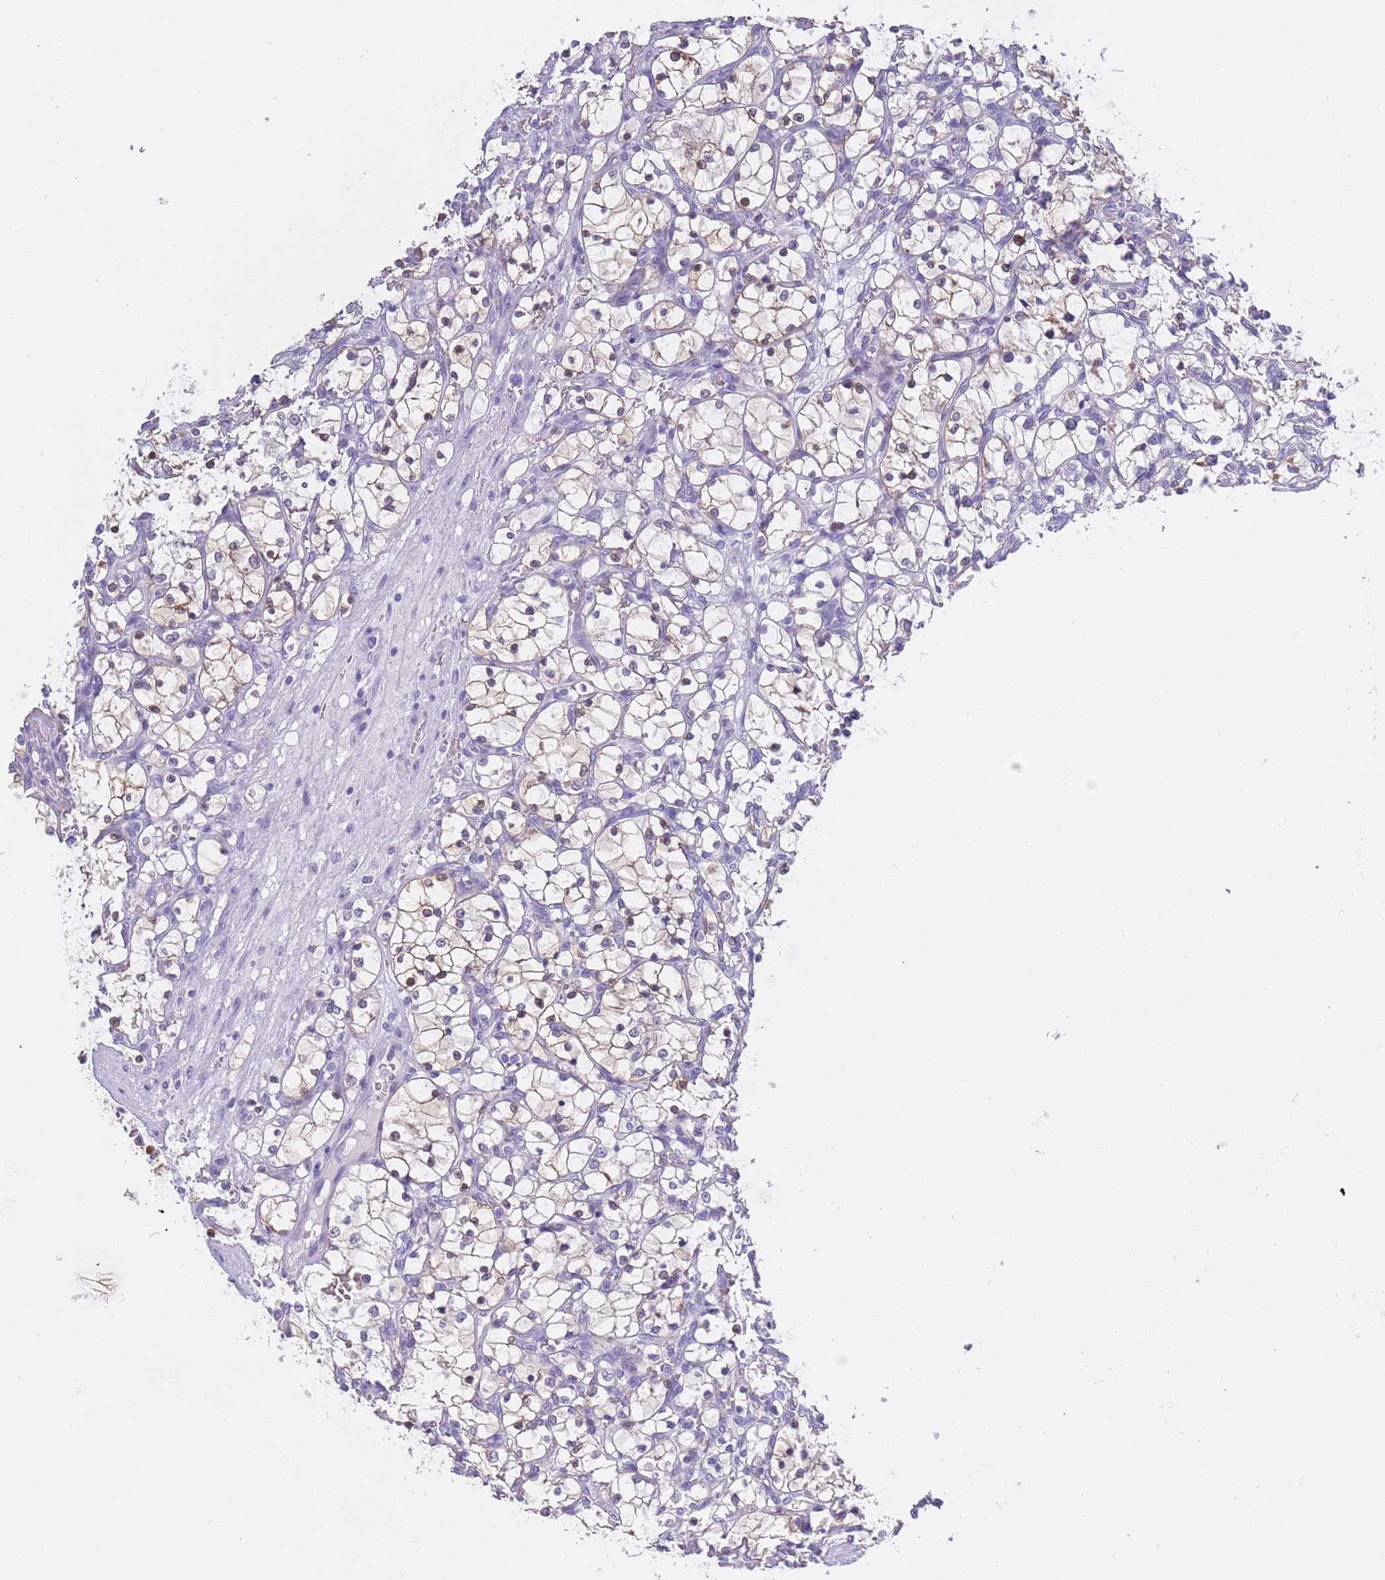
{"staining": {"intensity": "moderate", "quantity": "<25%", "location": "cytoplasmic/membranous,nuclear"}, "tissue": "renal cancer", "cell_type": "Tumor cells", "image_type": "cancer", "snomed": [{"axis": "morphology", "description": "Adenocarcinoma, NOS"}, {"axis": "topography", "description": "Kidney"}], "caption": "Adenocarcinoma (renal) stained for a protein exhibits moderate cytoplasmic/membranous and nuclear positivity in tumor cells.", "gene": "BRMS1L", "patient": {"sex": "female", "age": 69}}